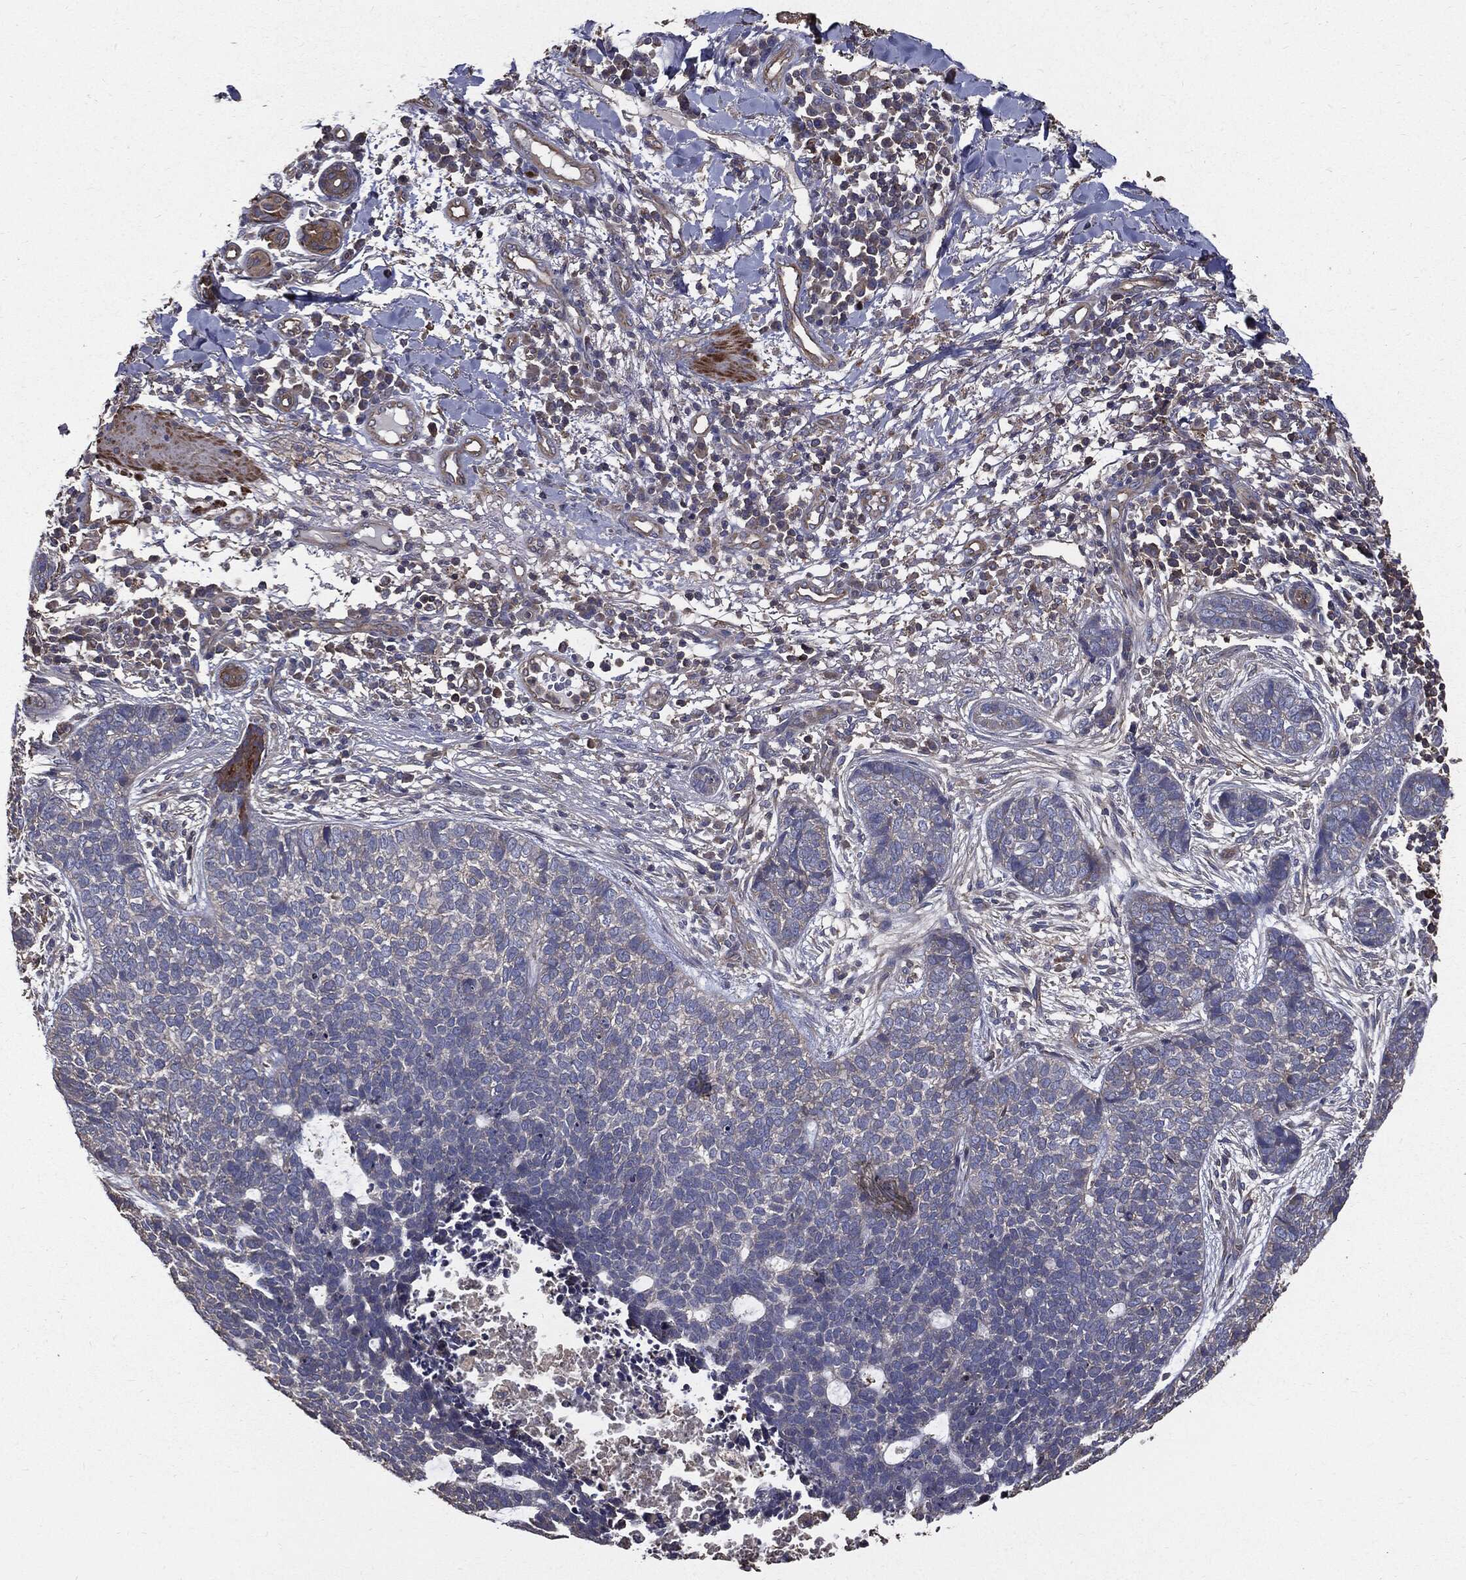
{"staining": {"intensity": "negative", "quantity": "none", "location": "none"}, "tissue": "skin cancer", "cell_type": "Tumor cells", "image_type": "cancer", "snomed": [{"axis": "morphology", "description": "Squamous cell carcinoma, NOS"}, {"axis": "topography", "description": "Skin"}], "caption": "Tumor cells are negative for protein expression in human squamous cell carcinoma (skin).", "gene": "PDCD6IP", "patient": {"sex": "male", "age": 88}}